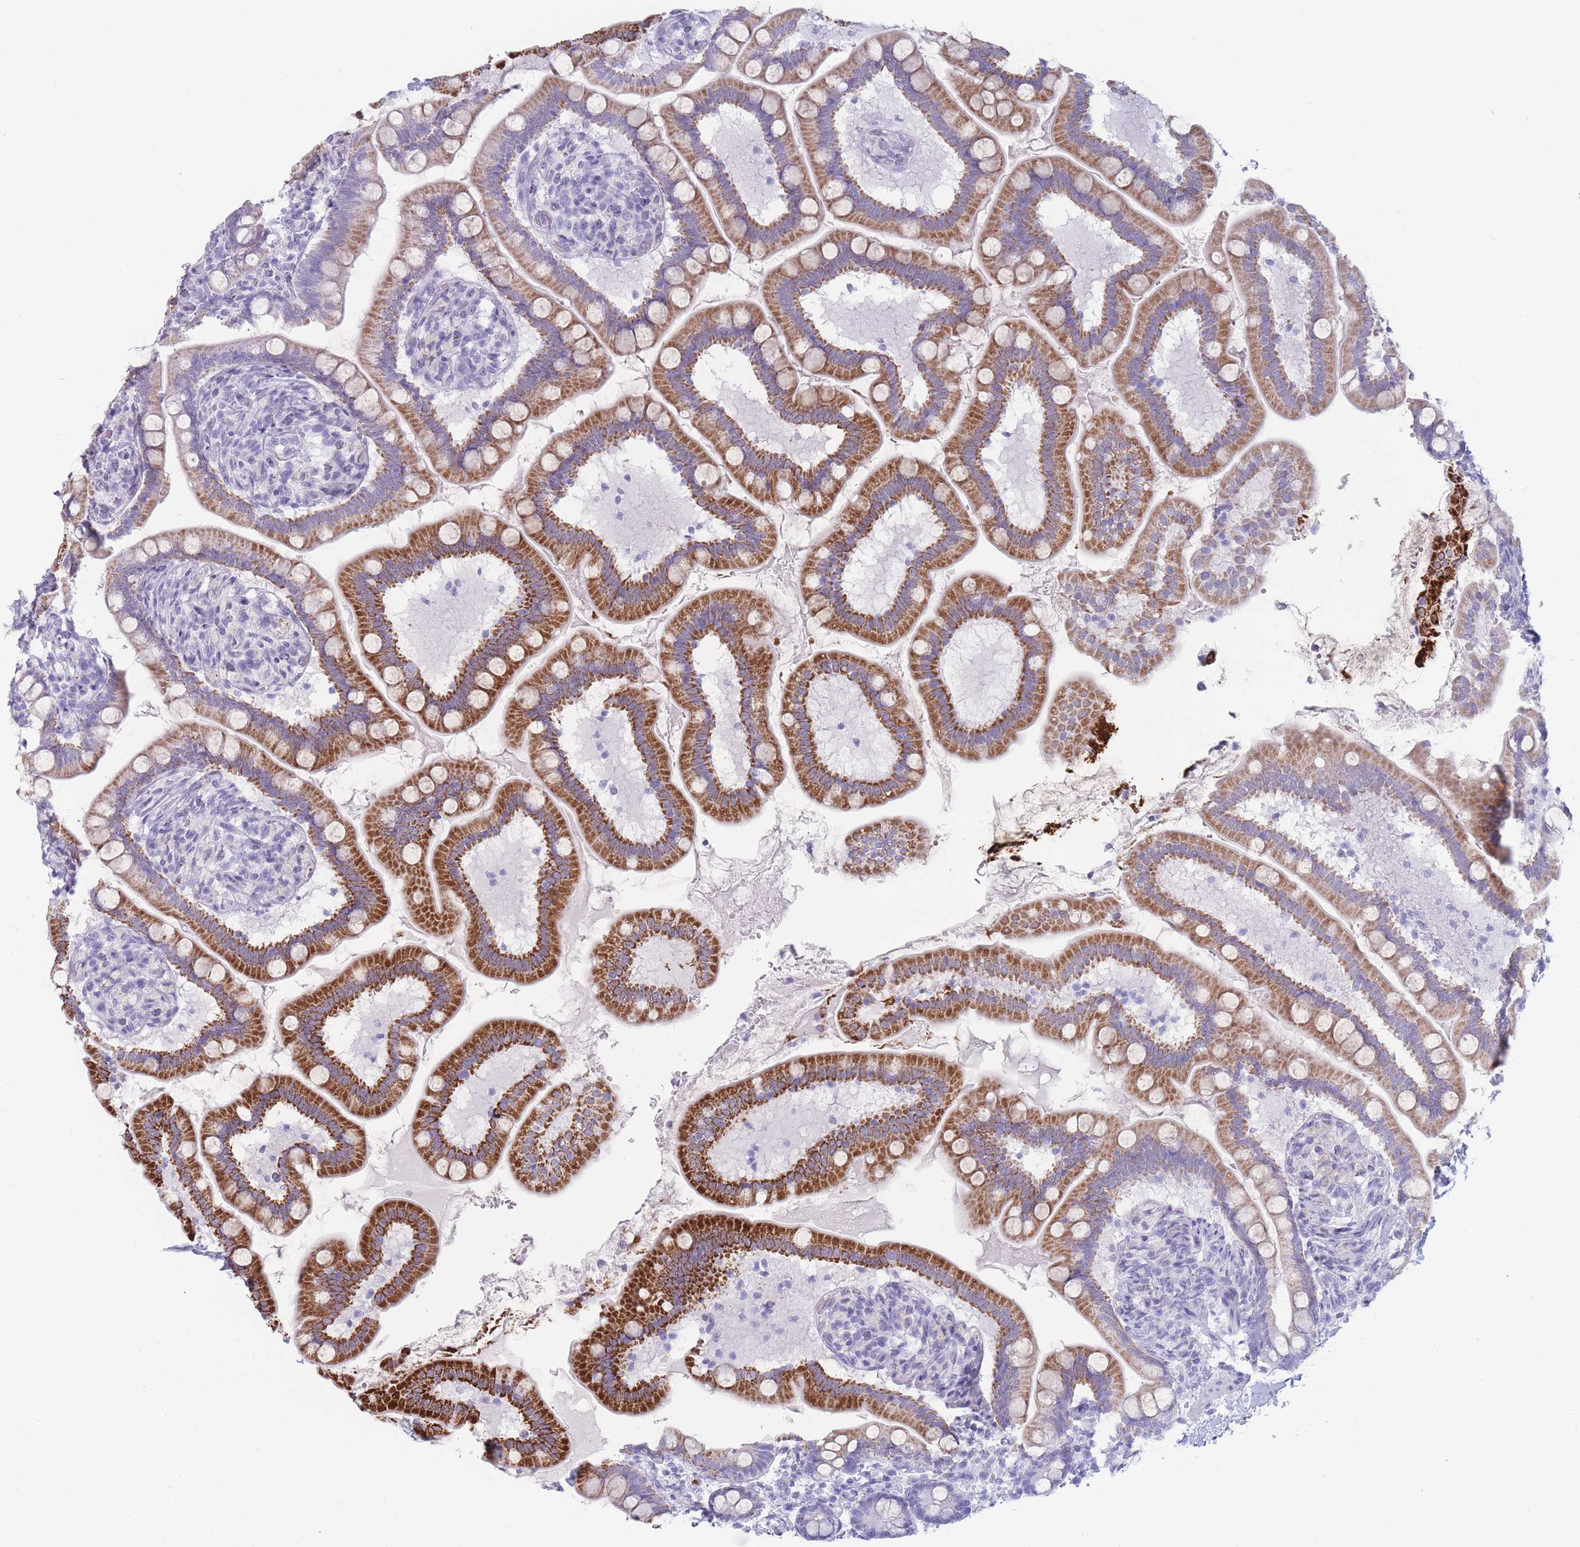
{"staining": {"intensity": "strong", "quantity": "25%-75%", "location": "cytoplasmic/membranous"}, "tissue": "small intestine", "cell_type": "Glandular cells", "image_type": "normal", "snomed": [{"axis": "morphology", "description": "Normal tissue, NOS"}, {"axis": "topography", "description": "Small intestine"}], "caption": "An image of small intestine stained for a protein shows strong cytoplasmic/membranous brown staining in glandular cells. Immunohistochemistry (ihc) stains the protein in brown and the nuclei are stained blue.", "gene": "GPR12", "patient": {"sex": "female", "age": 64}}